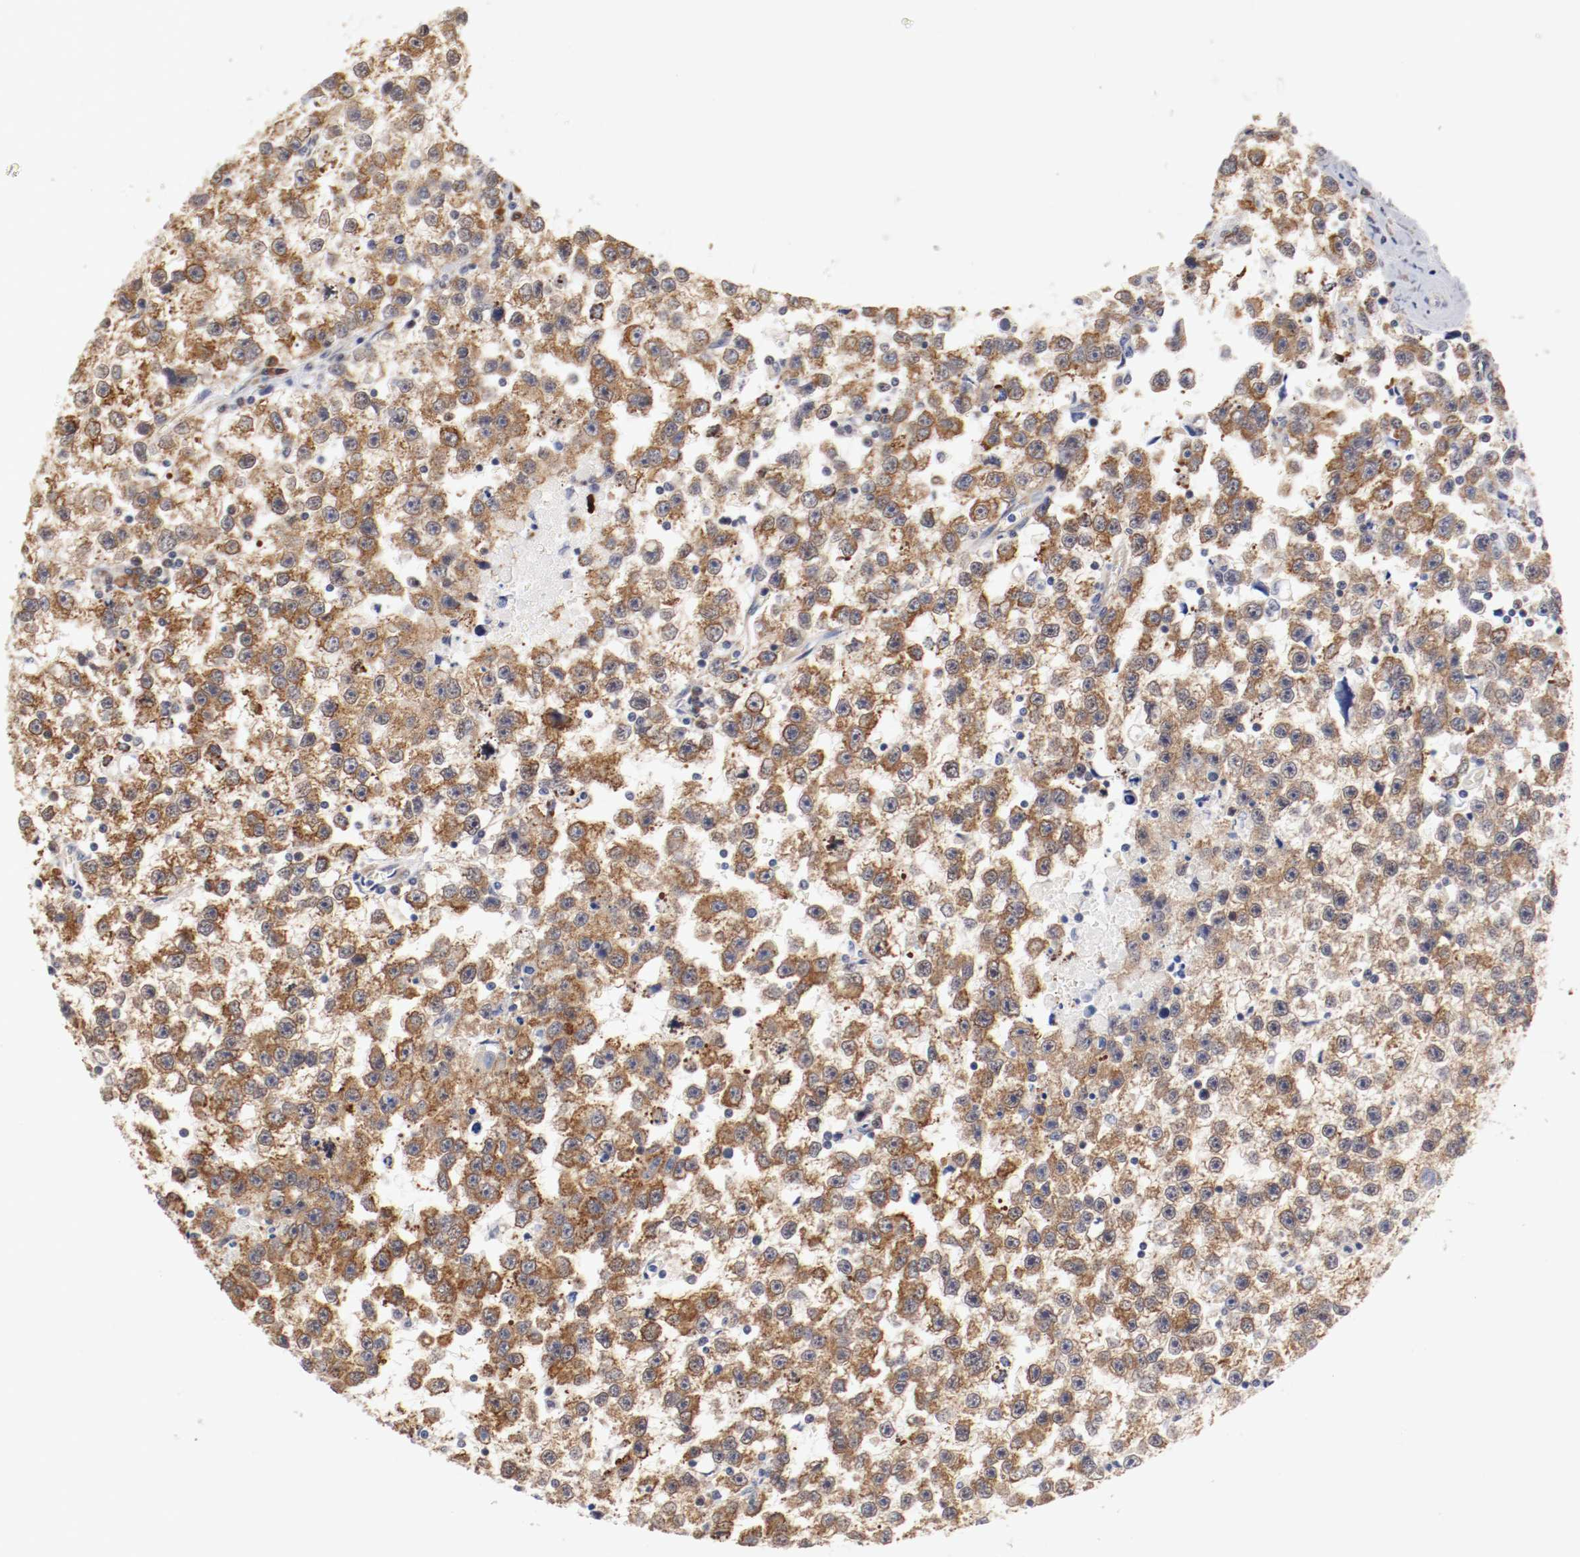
{"staining": {"intensity": "strong", "quantity": ">75%", "location": "cytoplasmic/membranous"}, "tissue": "testis cancer", "cell_type": "Tumor cells", "image_type": "cancer", "snomed": [{"axis": "morphology", "description": "Seminoma, NOS"}, {"axis": "topography", "description": "Testis"}], "caption": "Strong cytoplasmic/membranous positivity is present in approximately >75% of tumor cells in testis seminoma.", "gene": "FKBP3", "patient": {"sex": "male", "age": 33}}